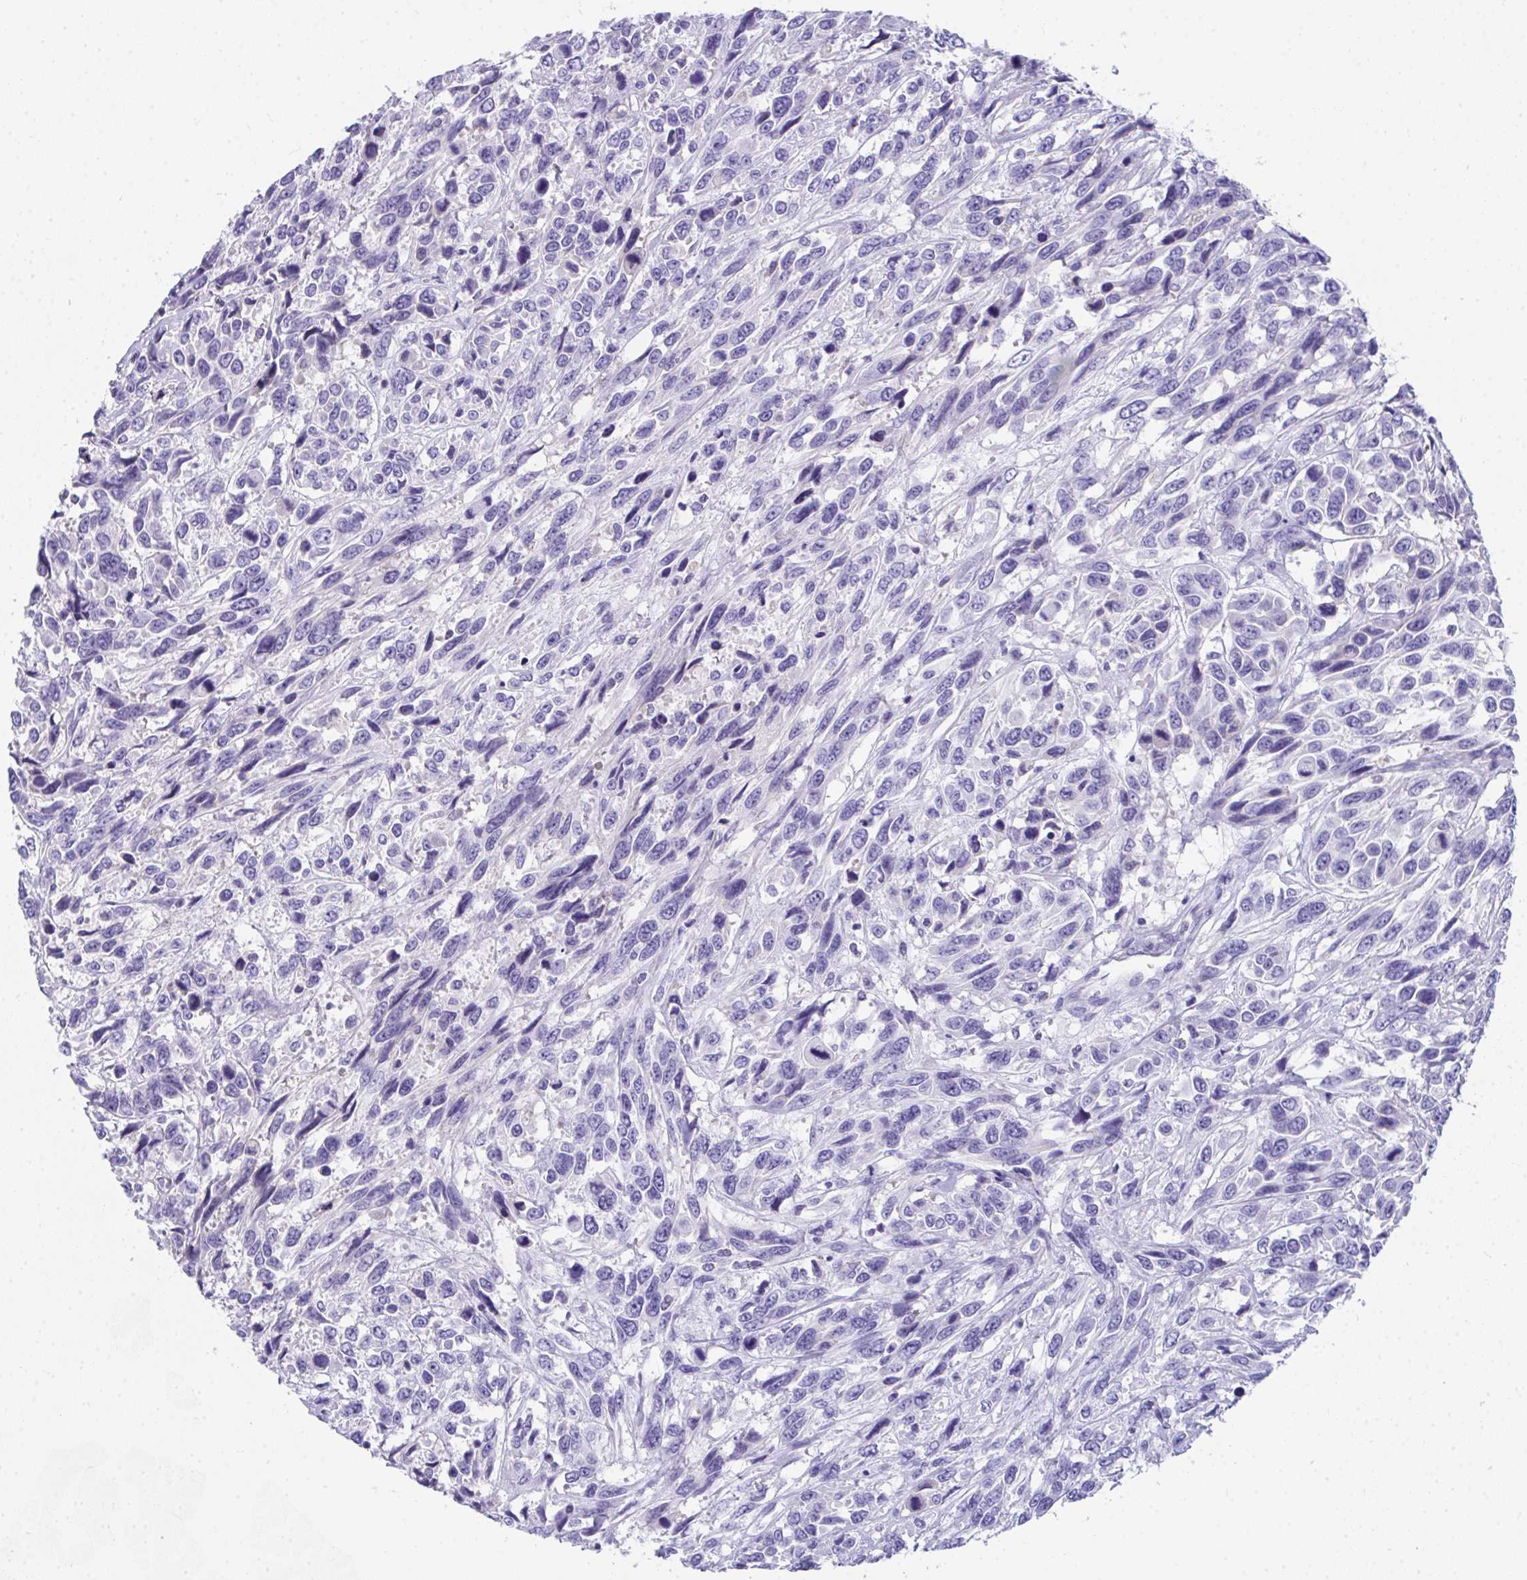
{"staining": {"intensity": "negative", "quantity": "none", "location": "none"}, "tissue": "urothelial cancer", "cell_type": "Tumor cells", "image_type": "cancer", "snomed": [{"axis": "morphology", "description": "Urothelial carcinoma, High grade"}, {"axis": "topography", "description": "Urinary bladder"}], "caption": "This is an immunohistochemistry photomicrograph of human urothelial cancer. There is no positivity in tumor cells.", "gene": "COA5", "patient": {"sex": "female", "age": 70}}